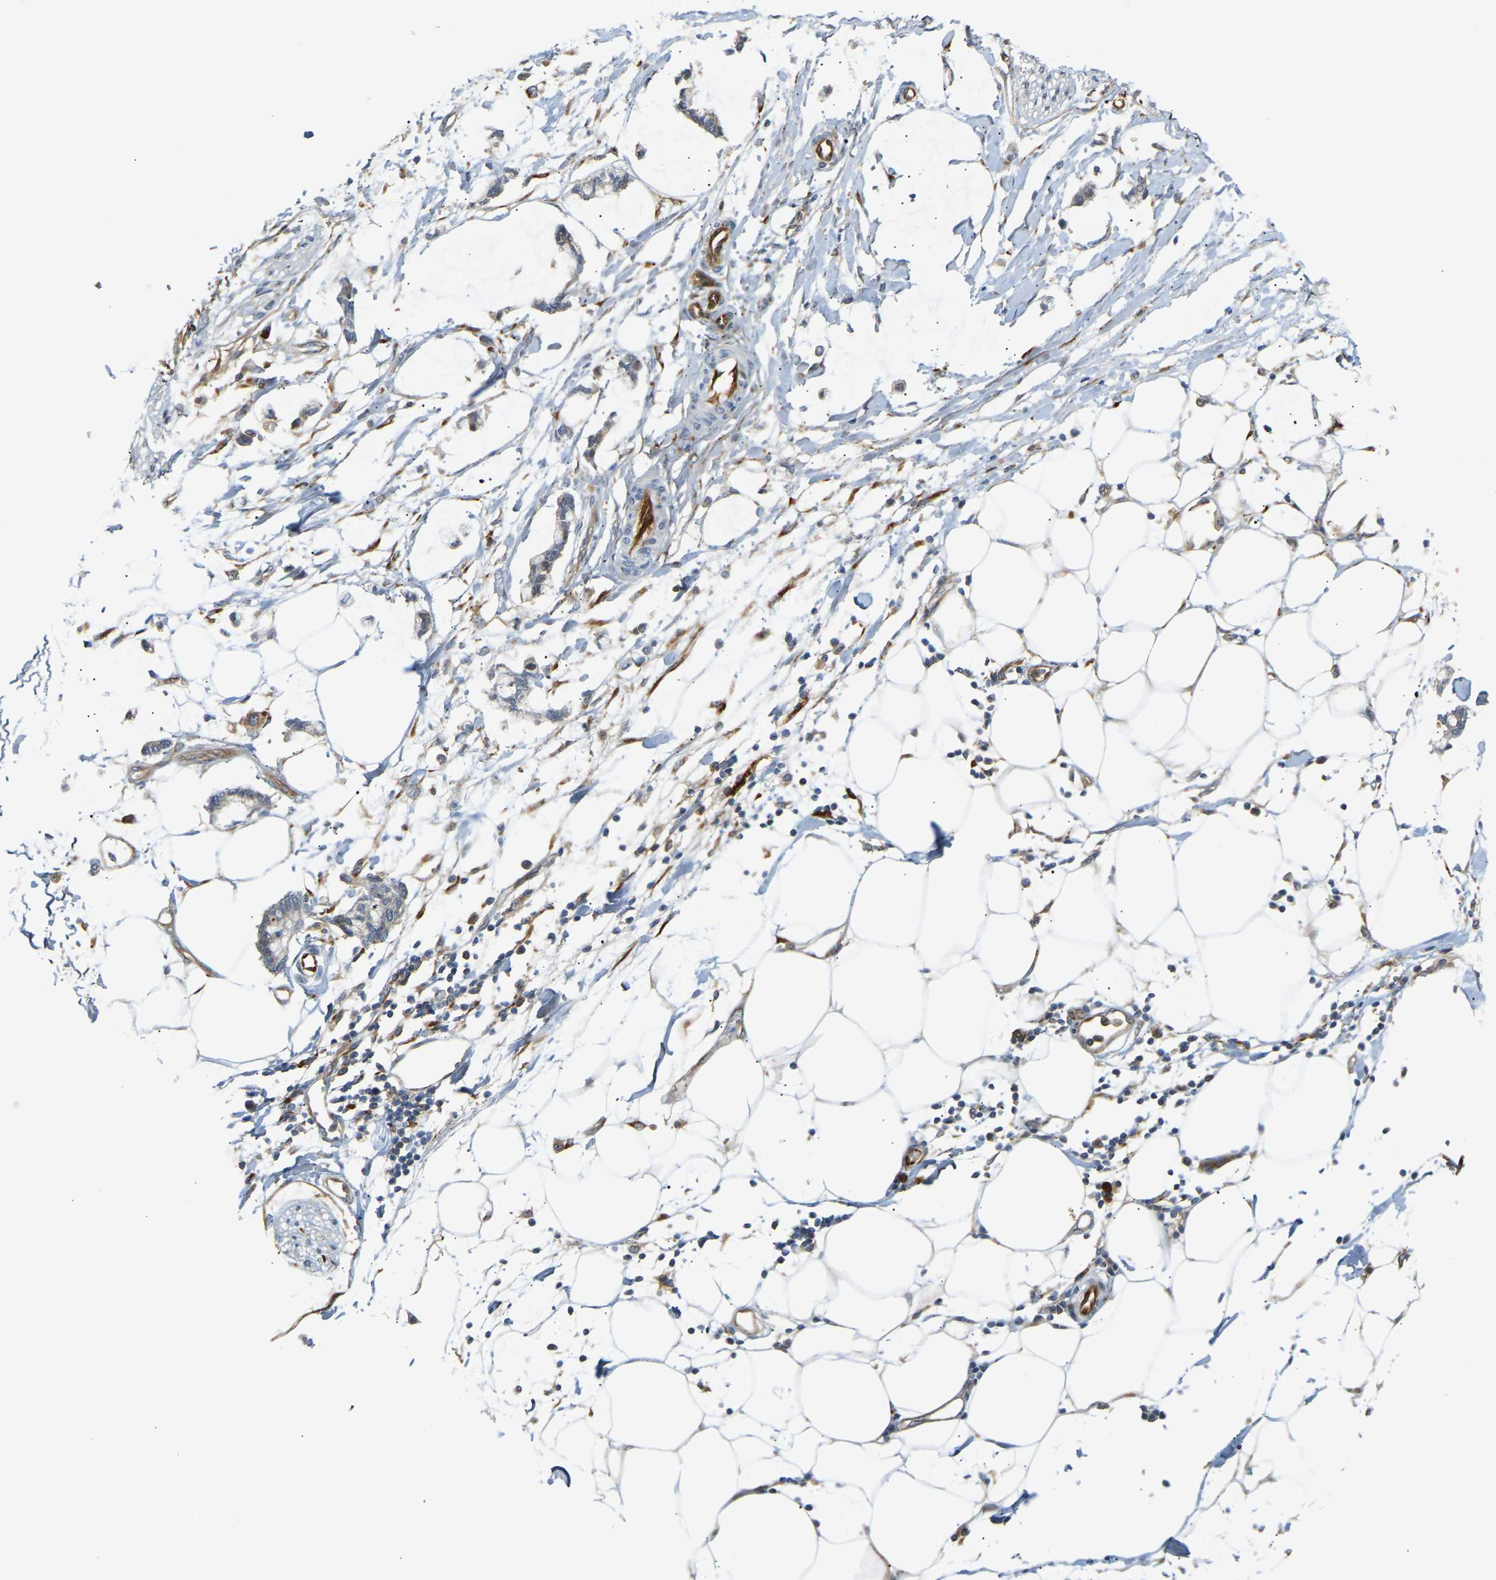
{"staining": {"intensity": "moderate", "quantity": "25%-75%", "location": "cytoplasmic/membranous"}, "tissue": "adipose tissue", "cell_type": "Adipocytes", "image_type": "normal", "snomed": [{"axis": "morphology", "description": "Normal tissue, NOS"}, {"axis": "morphology", "description": "Adenocarcinoma, NOS"}, {"axis": "topography", "description": "Colon"}, {"axis": "topography", "description": "Peripheral nerve tissue"}], "caption": "A brown stain highlights moderate cytoplasmic/membranous expression of a protein in adipocytes of normal adipose tissue.", "gene": "PLCG2", "patient": {"sex": "male", "age": 14}}